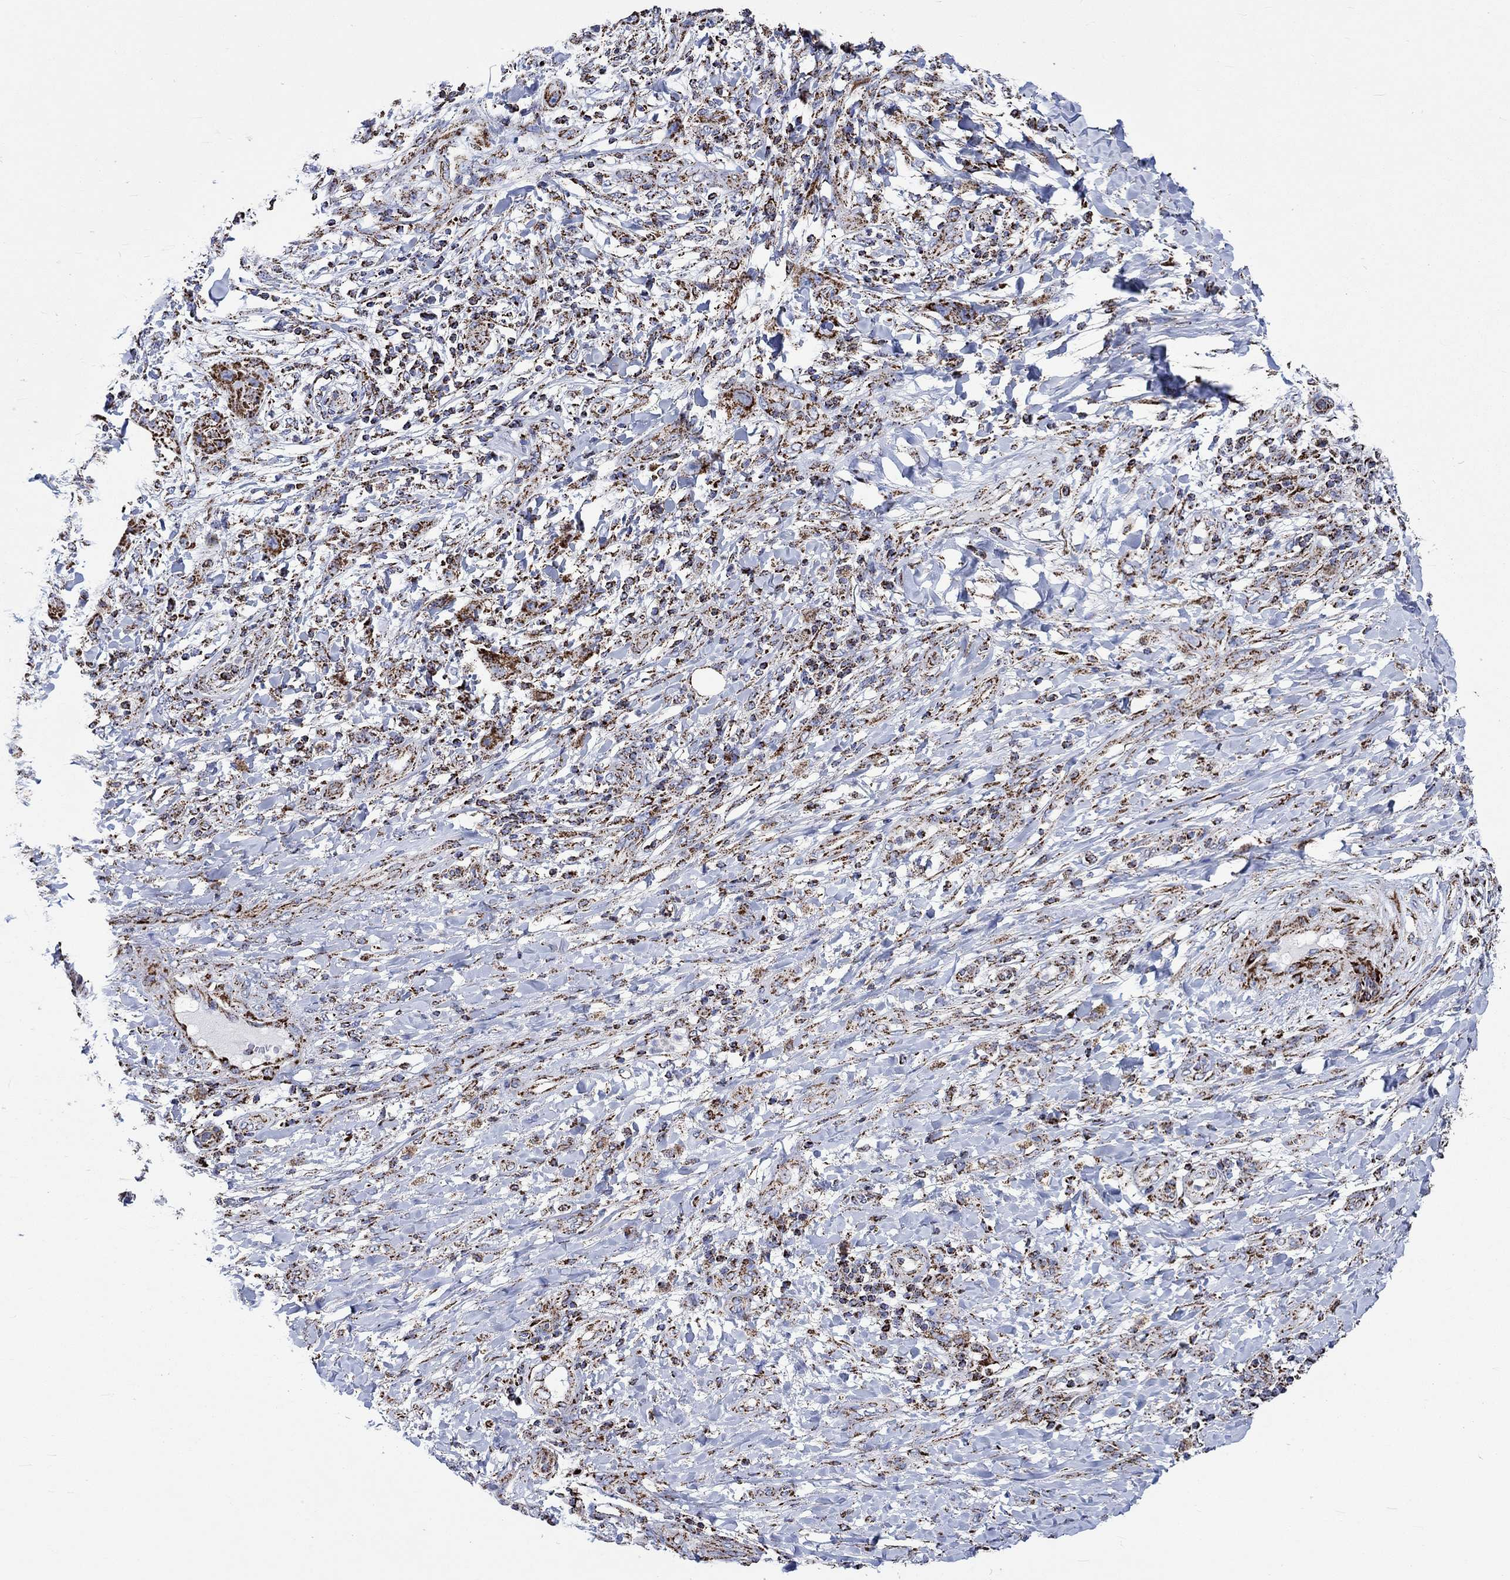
{"staining": {"intensity": "strong", "quantity": "25%-75%", "location": "cytoplasmic/membranous"}, "tissue": "skin cancer", "cell_type": "Tumor cells", "image_type": "cancer", "snomed": [{"axis": "morphology", "description": "Squamous cell carcinoma, NOS"}, {"axis": "topography", "description": "Skin"}], "caption": "The immunohistochemical stain labels strong cytoplasmic/membranous staining in tumor cells of skin squamous cell carcinoma tissue.", "gene": "RCE1", "patient": {"sex": "male", "age": 62}}